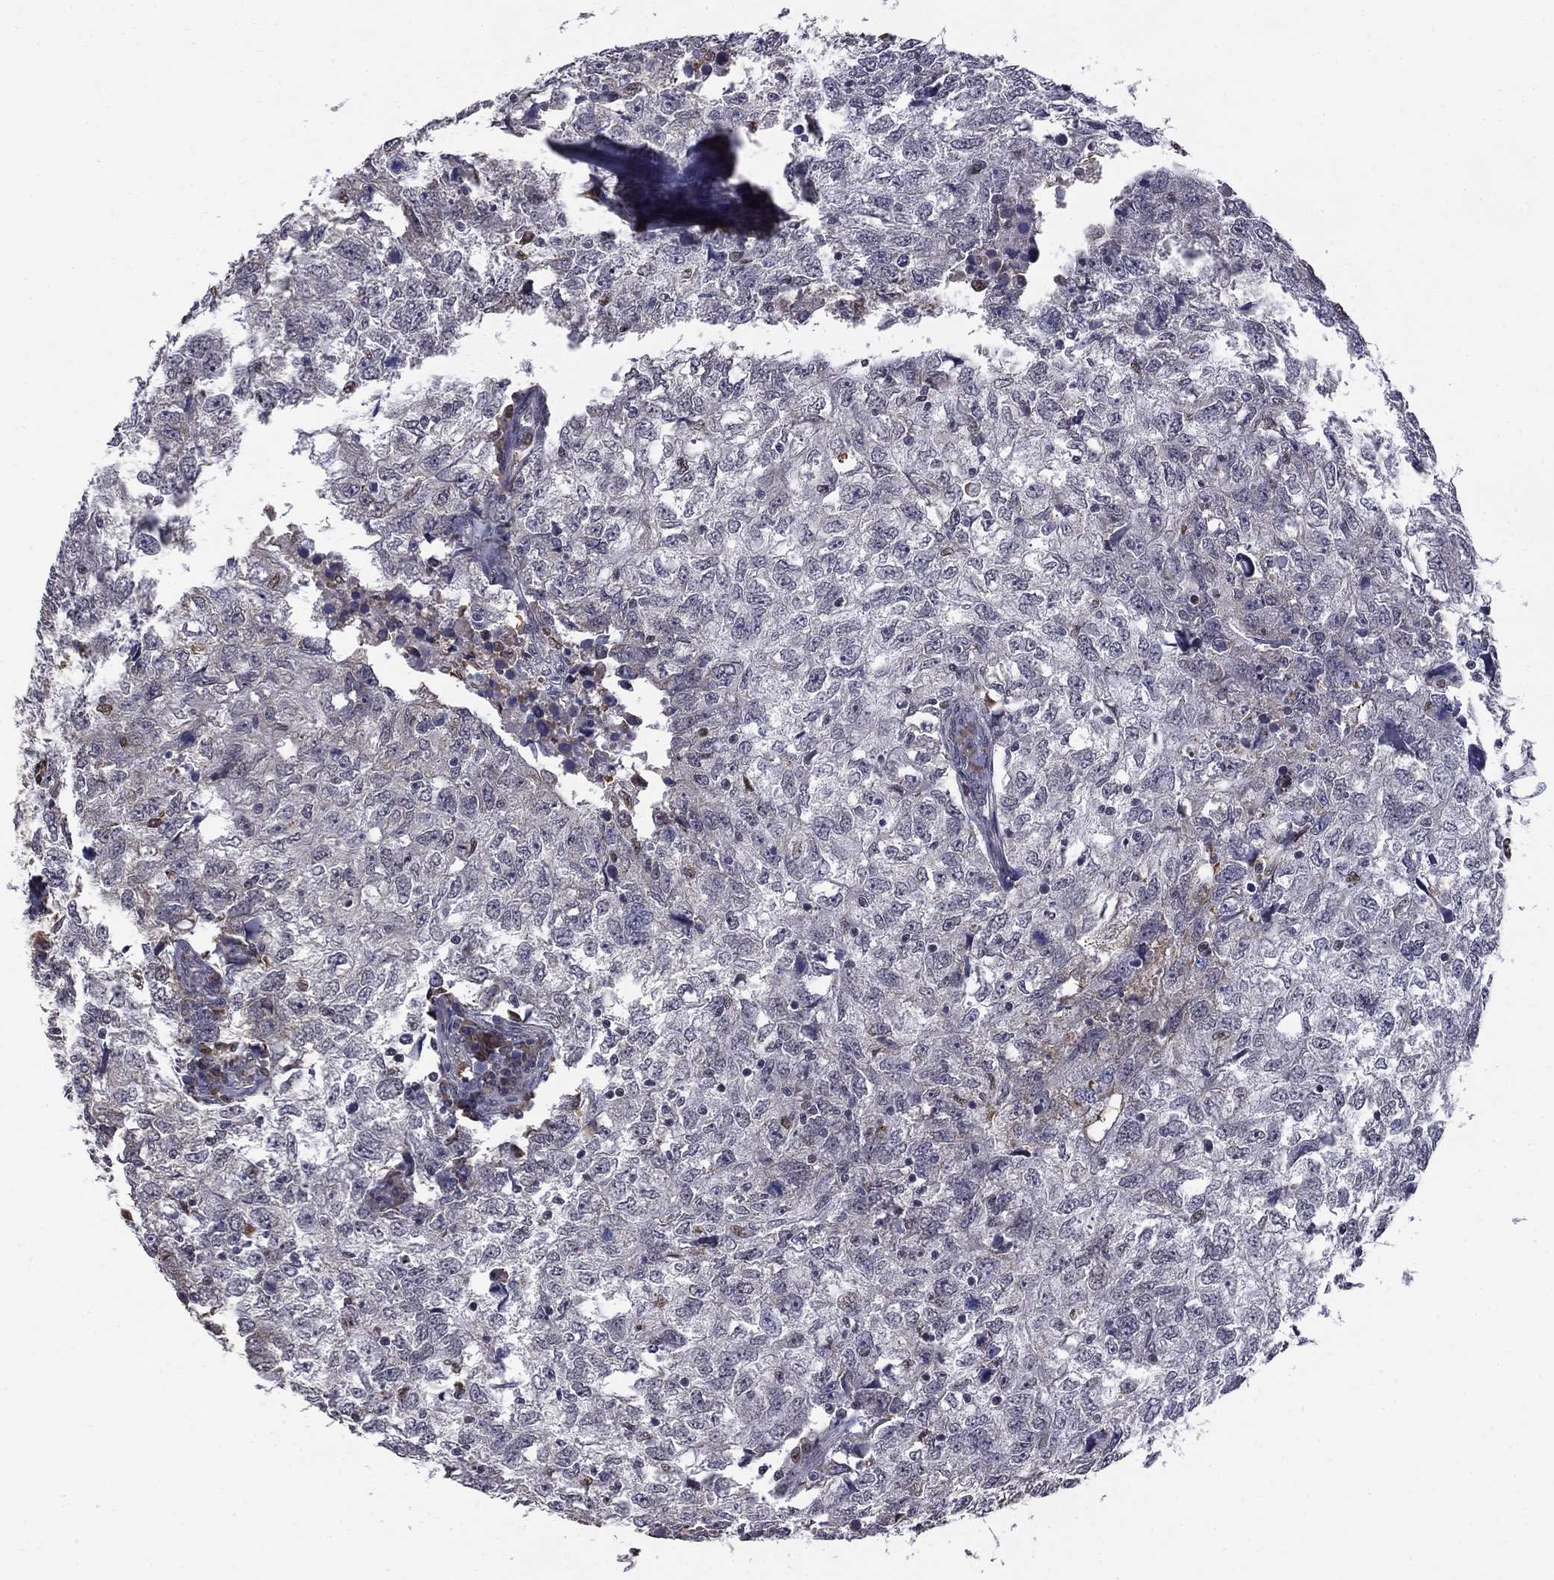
{"staining": {"intensity": "negative", "quantity": "none", "location": "none"}, "tissue": "breast cancer", "cell_type": "Tumor cells", "image_type": "cancer", "snomed": [{"axis": "morphology", "description": "Duct carcinoma"}, {"axis": "topography", "description": "Breast"}], "caption": "Immunohistochemistry (IHC) image of breast cancer (invasive ductal carcinoma) stained for a protein (brown), which shows no positivity in tumor cells.", "gene": "HSPB2", "patient": {"sex": "female", "age": 30}}